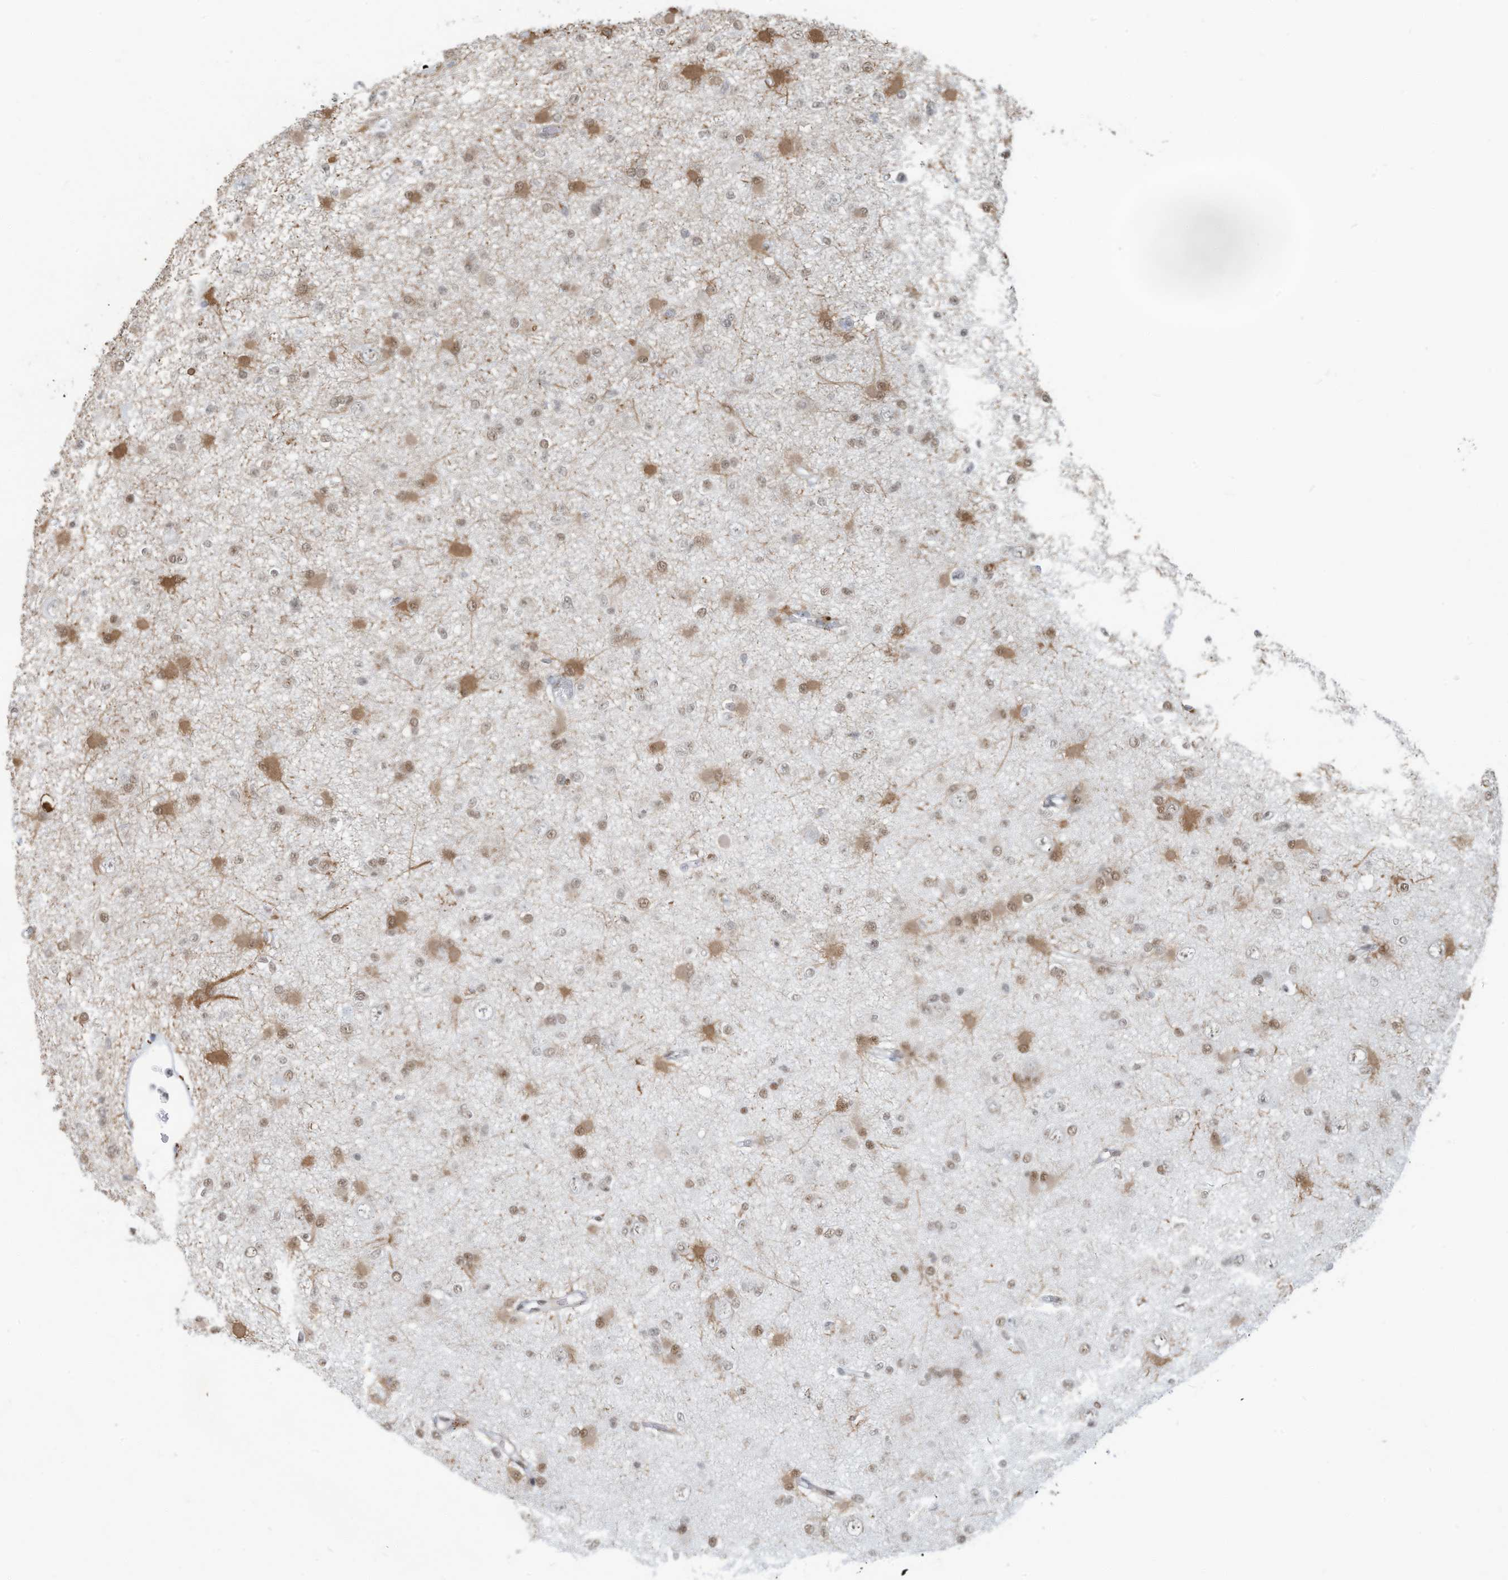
{"staining": {"intensity": "moderate", "quantity": "25%-75%", "location": "nuclear"}, "tissue": "glioma", "cell_type": "Tumor cells", "image_type": "cancer", "snomed": [{"axis": "morphology", "description": "Glioma, malignant, Low grade"}, {"axis": "topography", "description": "Brain"}], "caption": "The micrograph demonstrates staining of malignant glioma (low-grade), revealing moderate nuclear protein expression (brown color) within tumor cells.", "gene": "SARNP", "patient": {"sex": "female", "age": 22}}